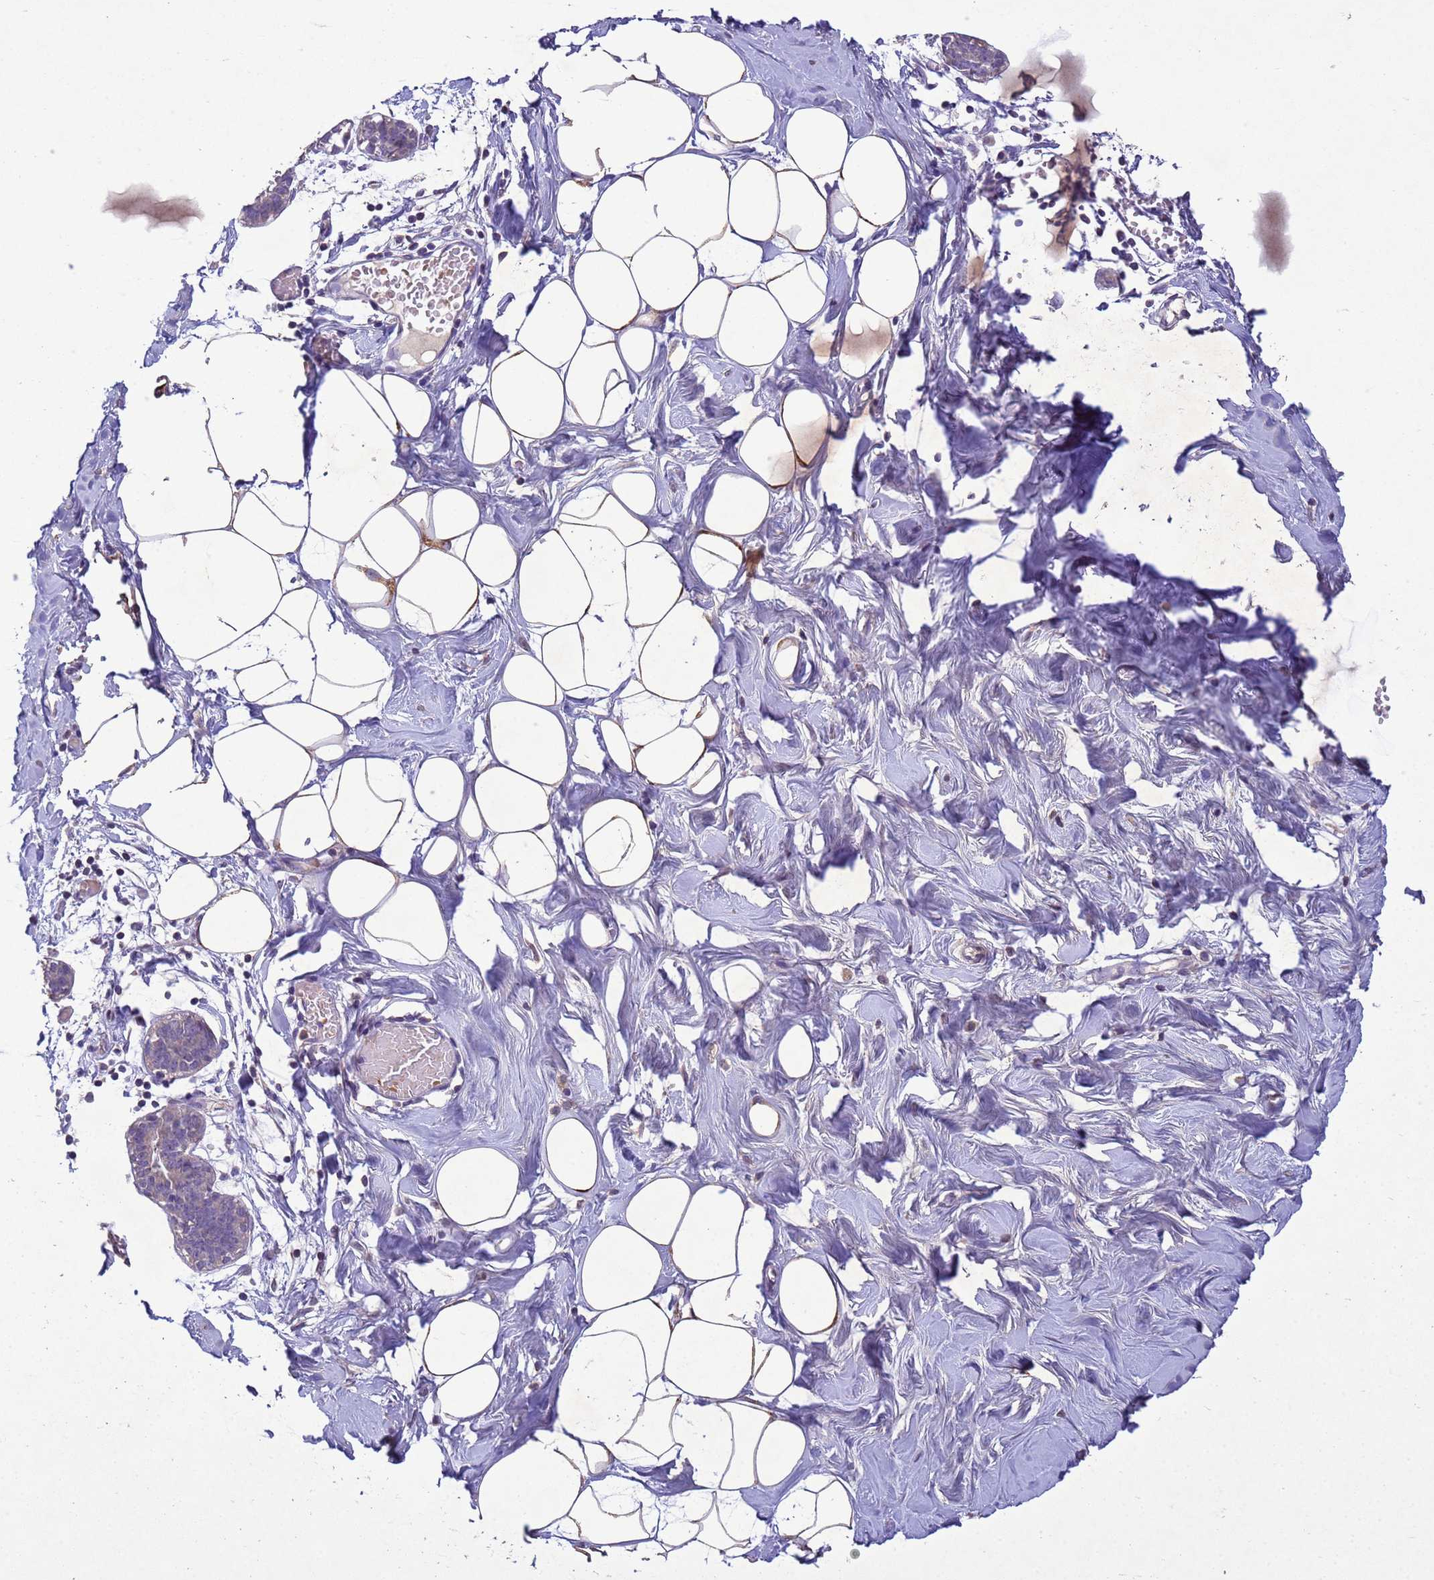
{"staining": {"intensity": "negative", "quantity": "none", "location": "none"}, "tissue": "breast", "cell_type": "Adipocytes", "image_type": "normal", "snomed": [{"axis": "morphology", "description": "Normal tissue, NOS"}, {"axis": "topography", "description": "Breast"}], "caption": "The micrograph reveals no significant expression in adipocytes of breast.", "gene": "NLRP11", "patient": {"sex": "female", "age": 27}}